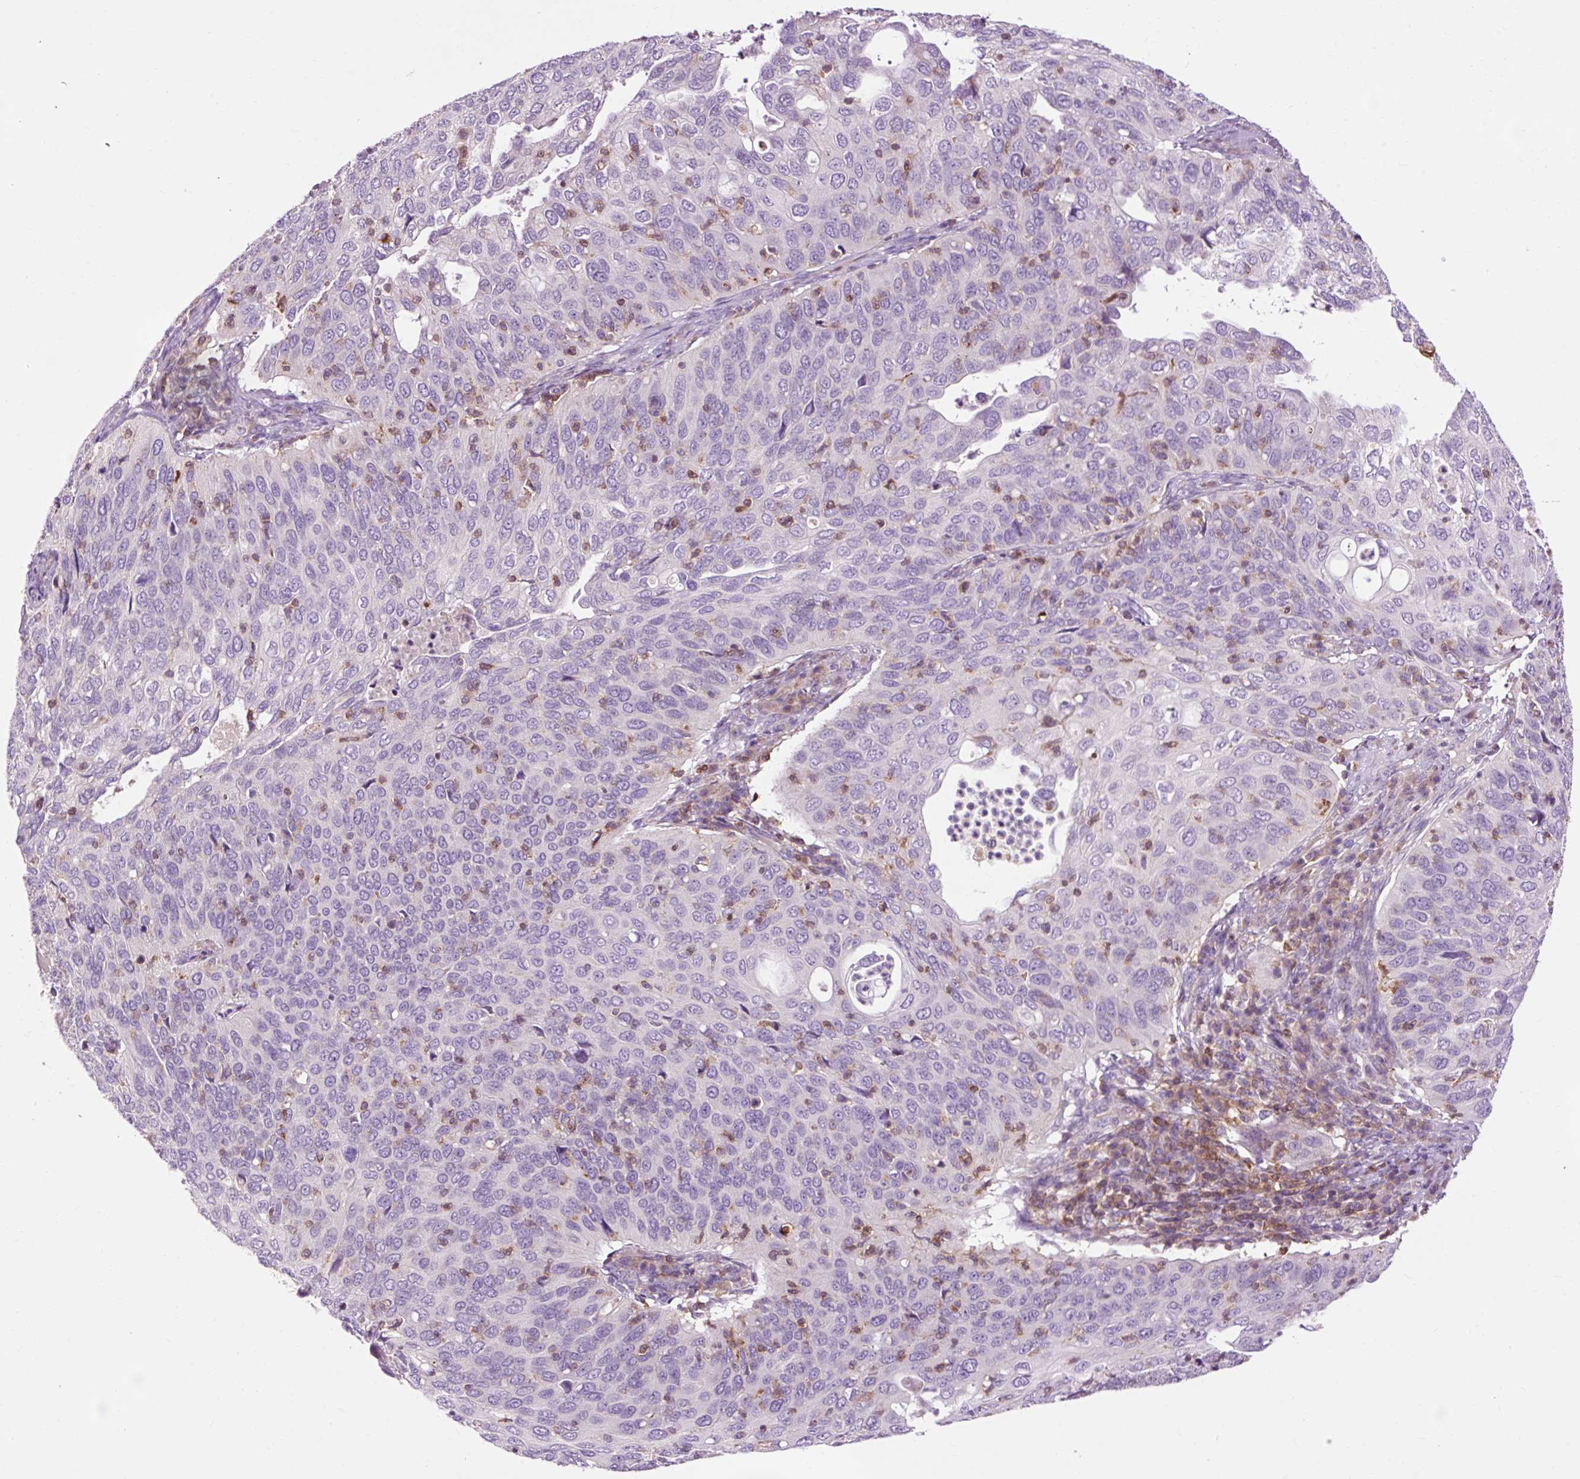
{"staining": {"intensity": "negative", "quantity": "none", "location": "none"}, "tissue": "cervical cancer", "cell_type": "Tumor cells", "image_type": "cancer", "snomed": [{"axis": "morphology", "description": "Squamous cell carcinoma, NOS"}, {"axis": "topography", "description": "Cervix"}], "caption": "An IHC image of cervical cancer (squamous cell carcinoma) is shown. There is no staining in tumor cells of cervical cancer (squamous cell carcinoma).", "gene": "CD83", "patient": {"sex": "female", "age": 36}}